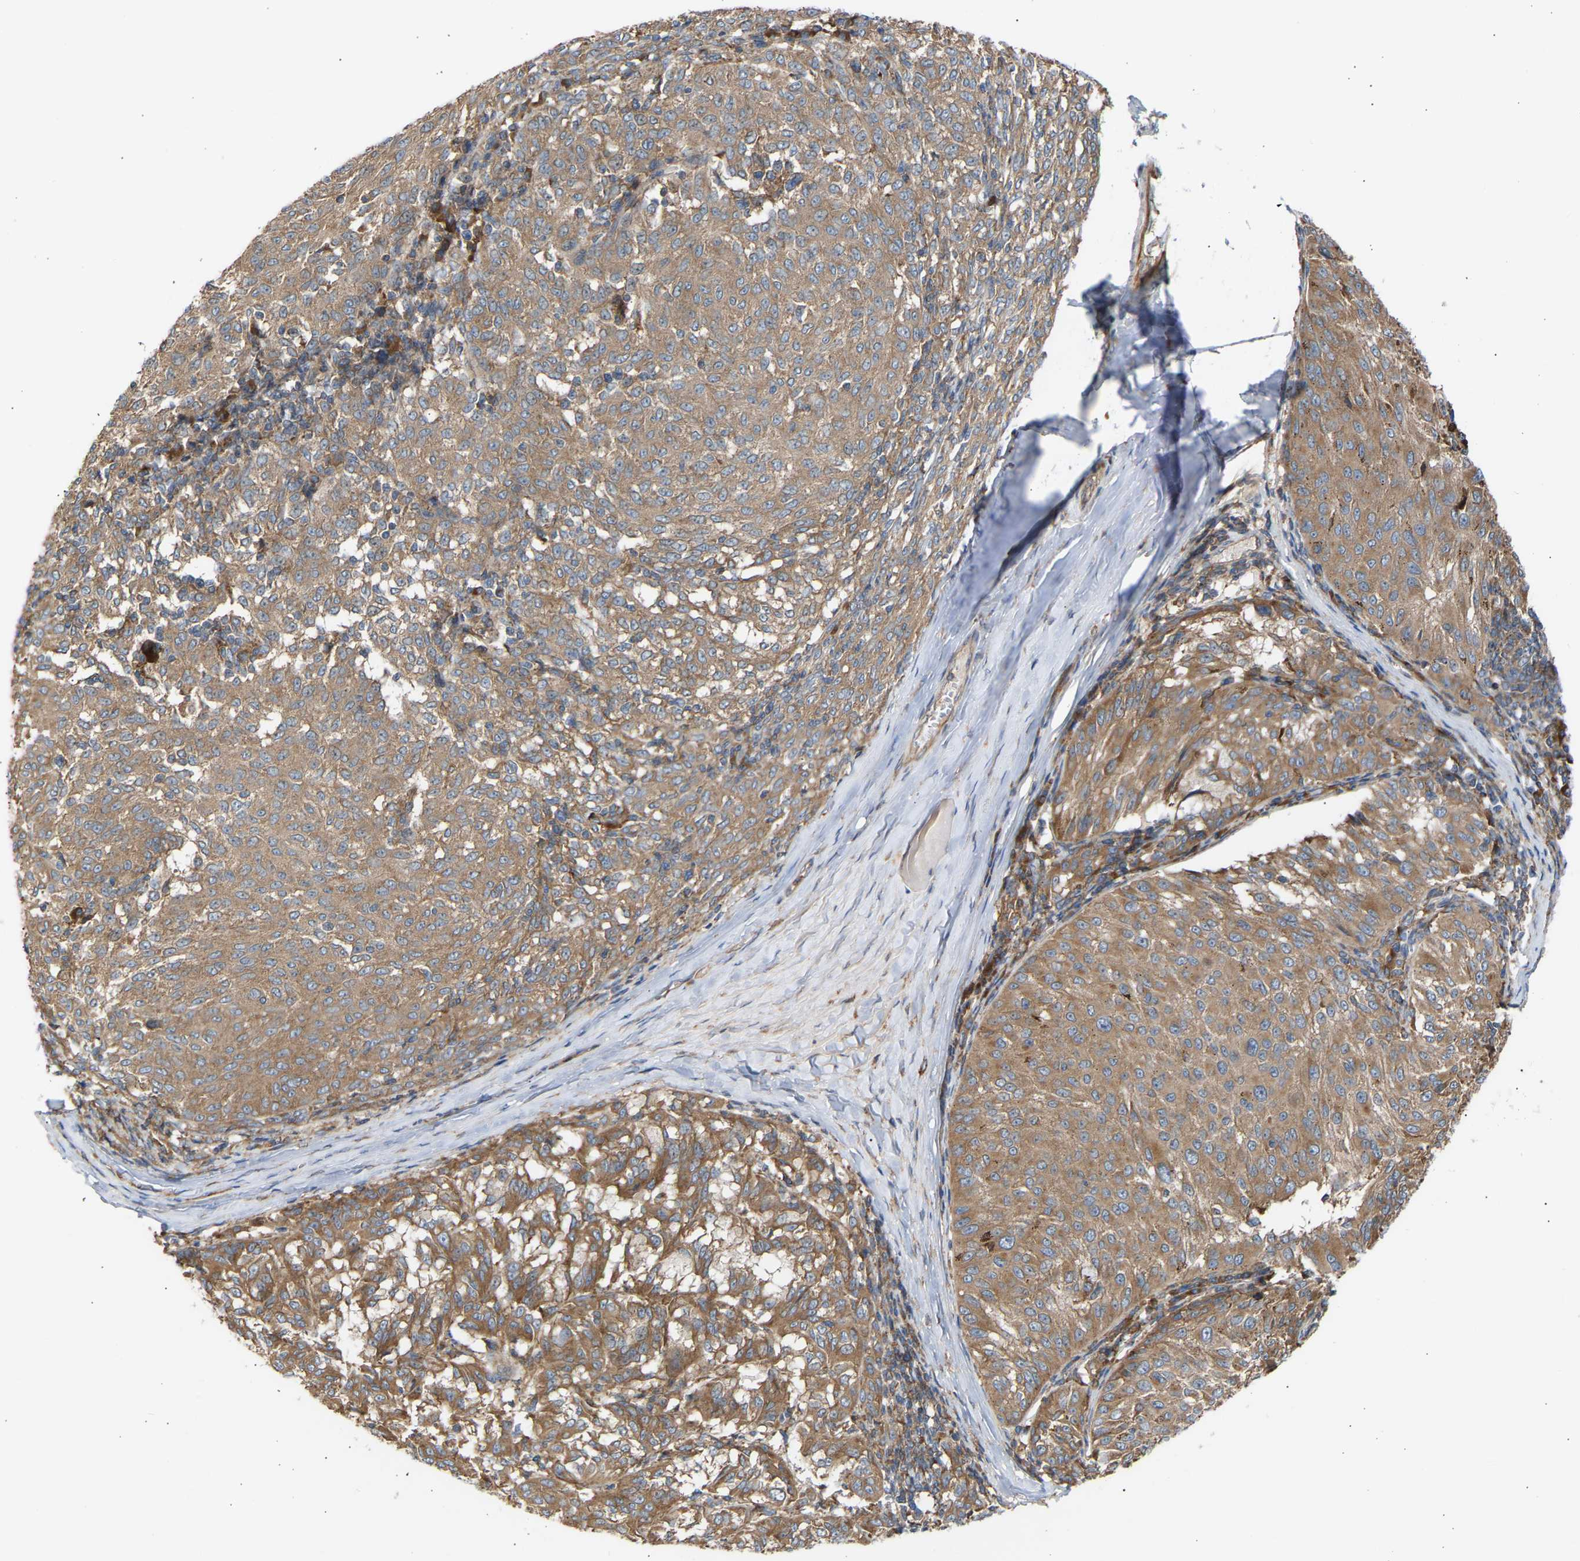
{"staining": {"intensity": "moderate", "quantity": ">75%", "location": "cytoplasmic/membranous"}, "tissue": "melanoma", "cell_type": "Tumor cells", "image_type": "cancer", "snomed": [{"axis": "morphology", "description": "Malignant melanoma, NOS"}, {"axis": "topography", "description": "Skin"}], "caption": "The micrograph exhibits immunohistochemical staining of malignant melanoma. There is moderate cytoplasmic/membranous expression is identified in about >75% of tumor cells. The protein of interest is shown in brown color, while the nuclei are stained blue.", "gene": "GCN1", "patient": {"sex": "female", "age": 72}}